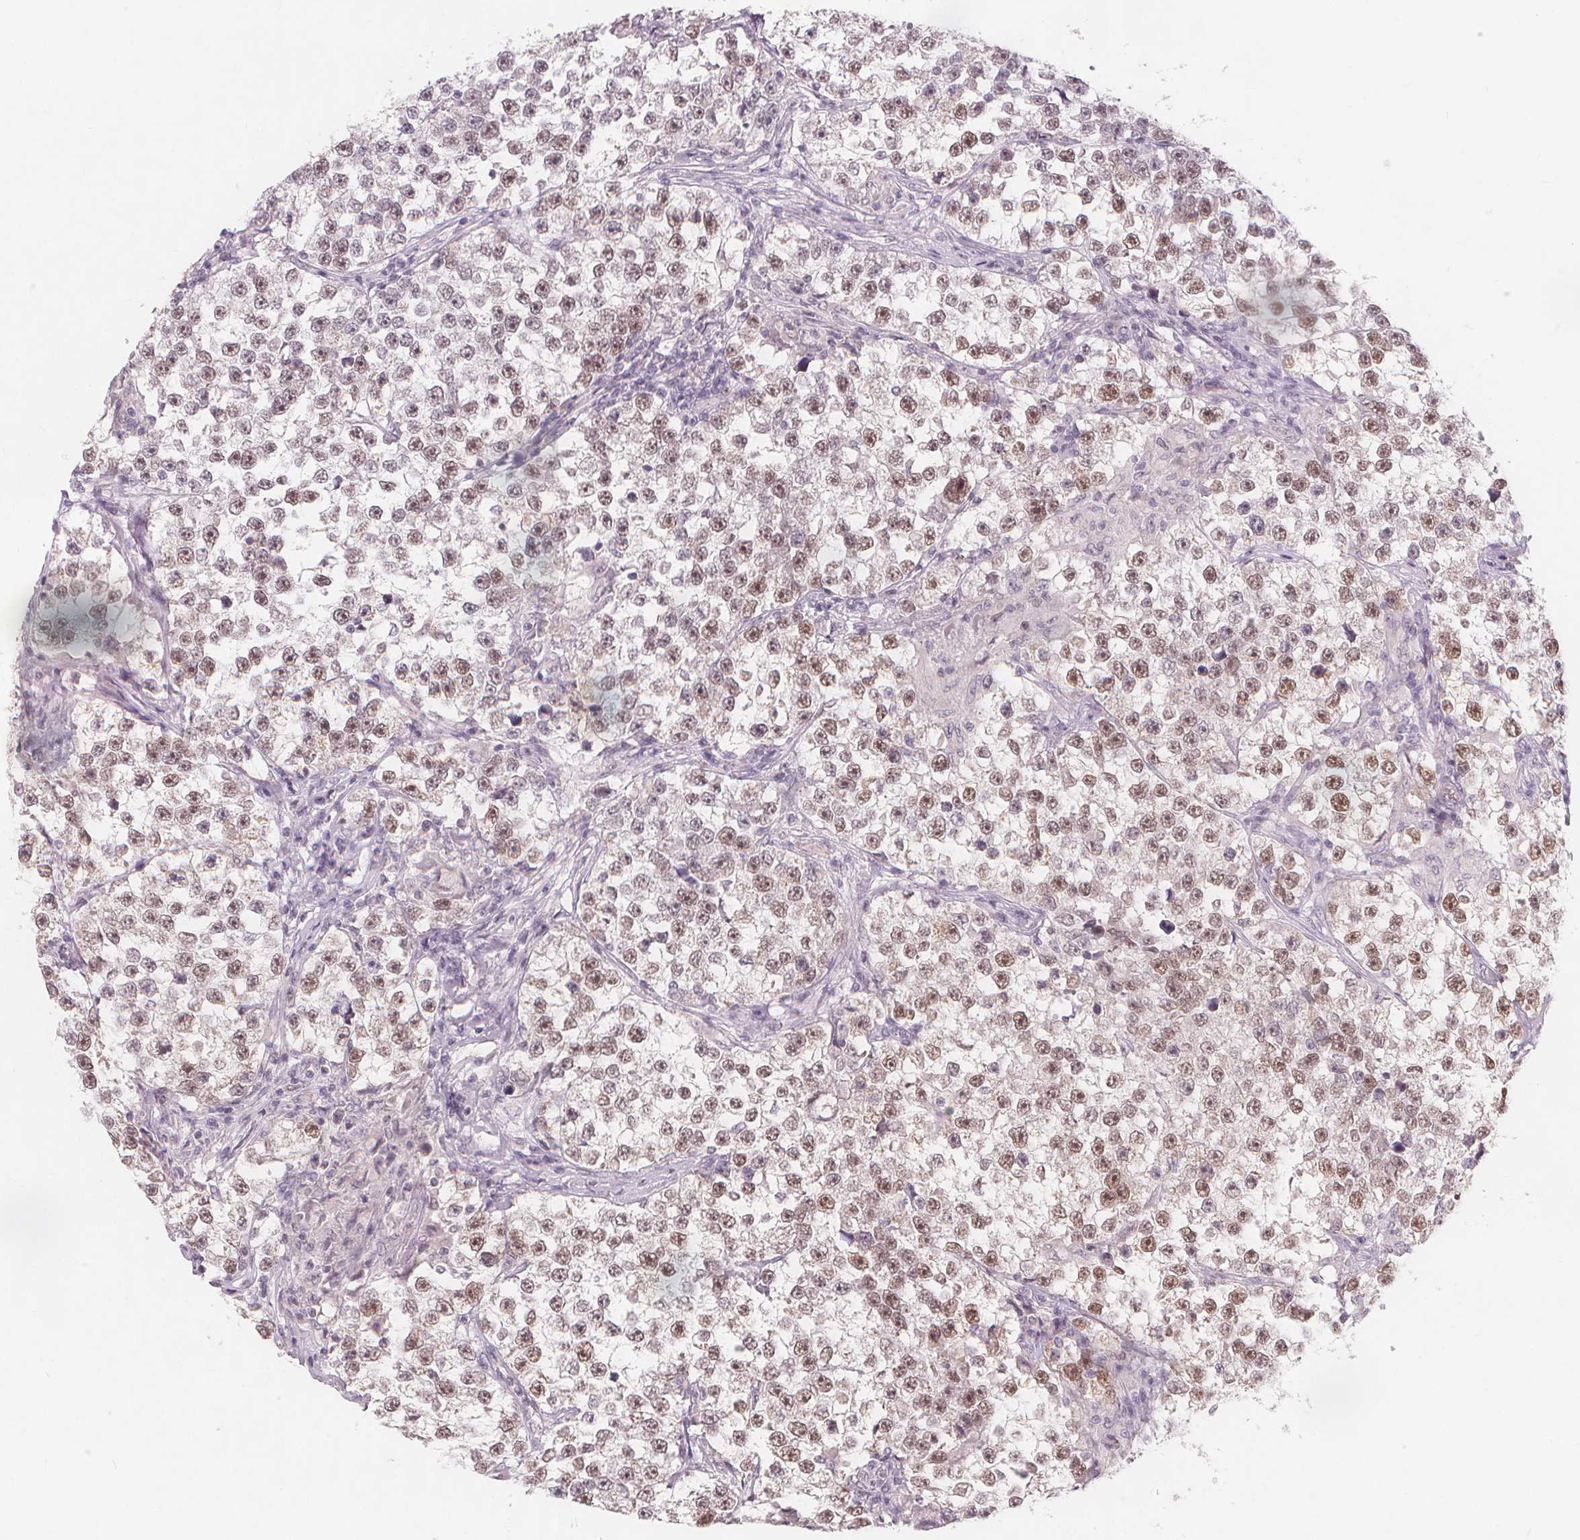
{"staining": {"intensity": "moderate", "quantity": ">75%", "location": "nuclear"}, "tissue": "testis cancer", "cell_type": "Tumor cells", "image_type": "cancer", "snomed": [{"axis": "morphology", "description": "Seminoma, NOS"}, {"axis": "topography", "description": "Testis"}], "caption": "Testis seminoma stained with a brown dye reveals moderate nuclear positive staining in about >75% of tumor cells.", "gene": "TIPIN", "patient": {"sex": "male", "age": 46}}